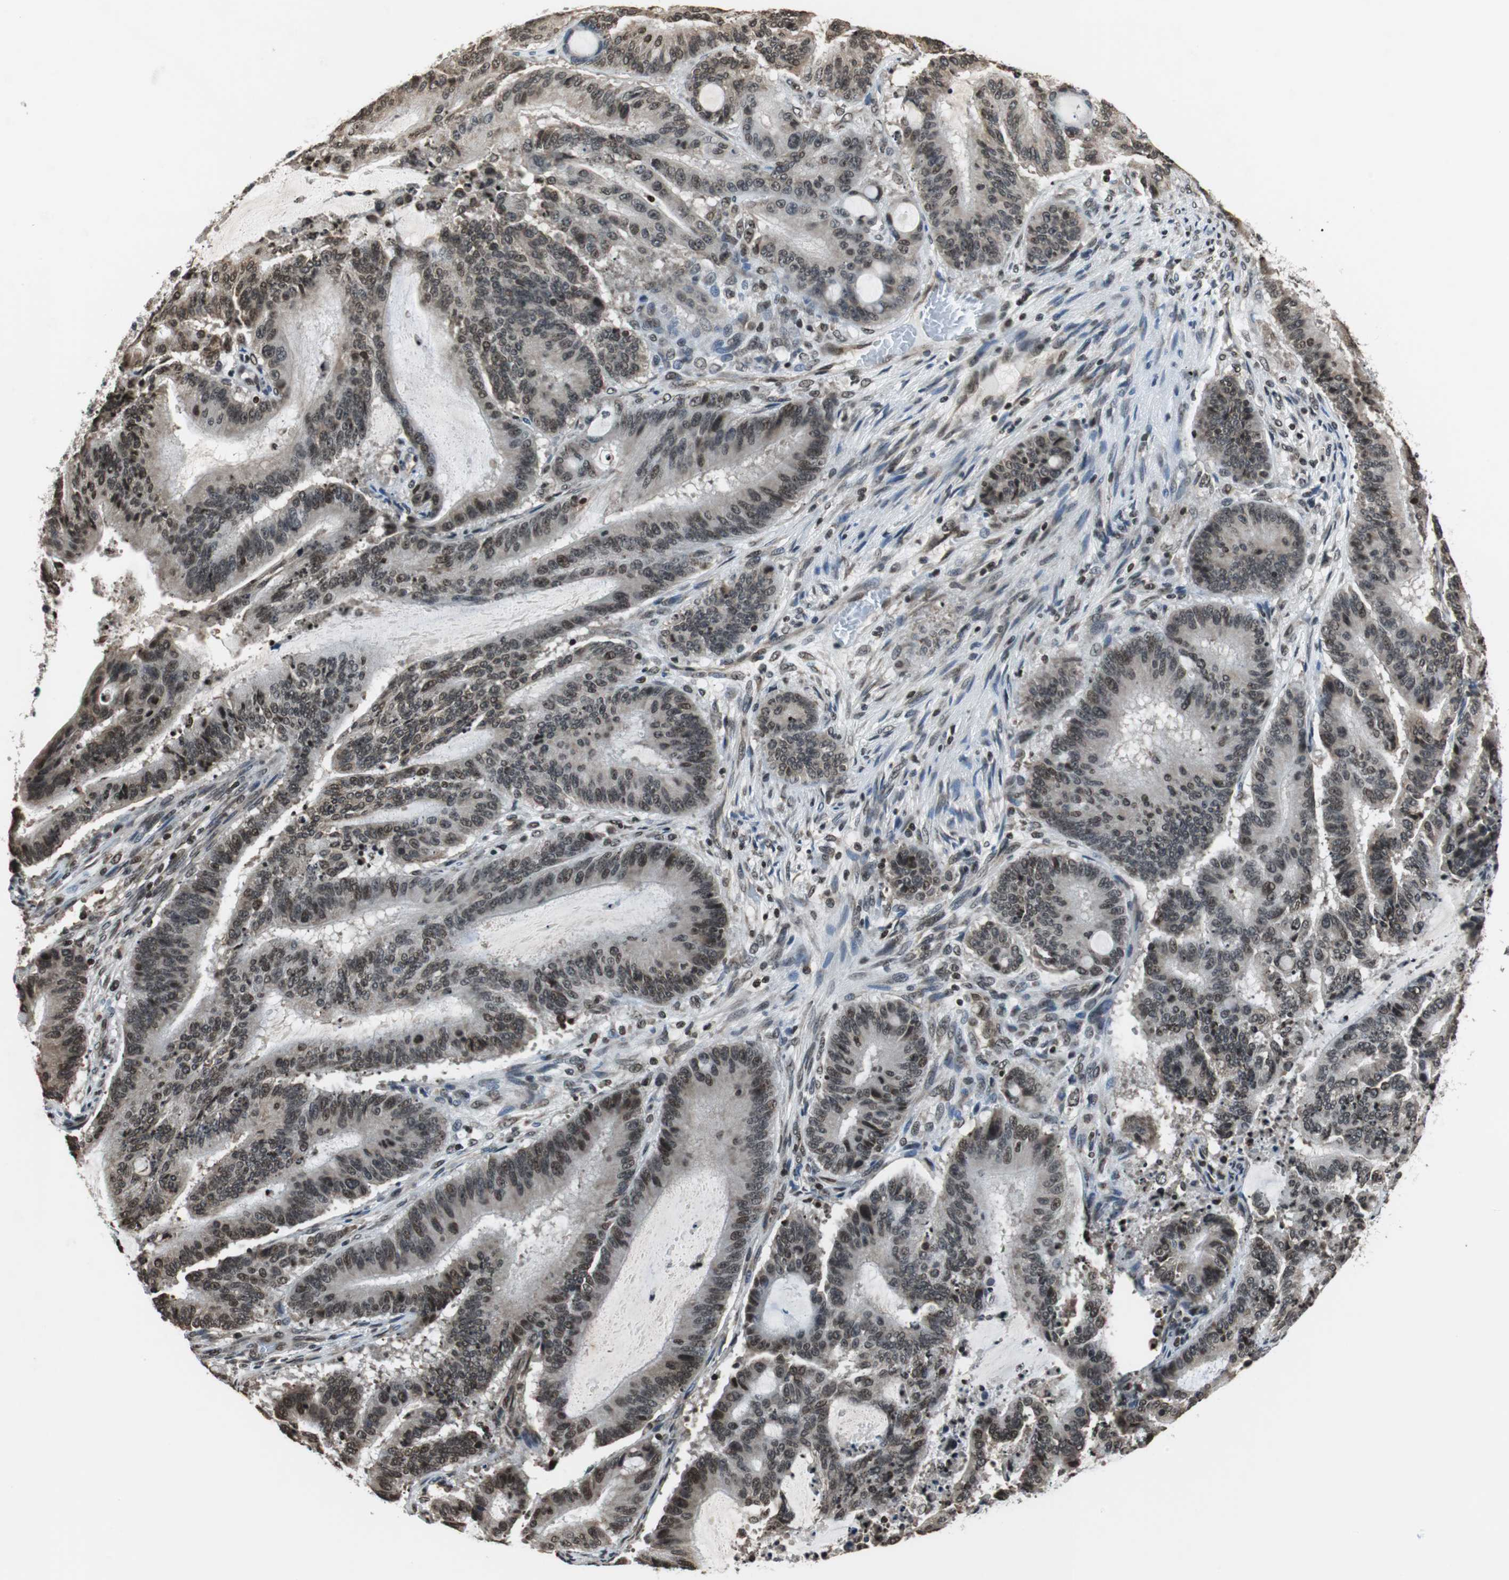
{"staining": {"intensity": "moderate", "quantity": ">75%", "location": "cytoplasmic/membranous,nuclear"}, "tissue": "liver cancer", "cell_type": "Tumor cells", "image_type": "cancer", "snomed": [{"axis": "morphology", "description": "Cholangiocarcinoma"}, {"axis": "topography", "description": "Liver"}], "caption": "Immunohistochemical staining of human liver cancer displays medium levels of moderate cytoplasmic/membranous and nuclear protein expression in approximately >75% of tumor cells.", "gene": "REST", "patient": {"sex": "female", "age": 73}}